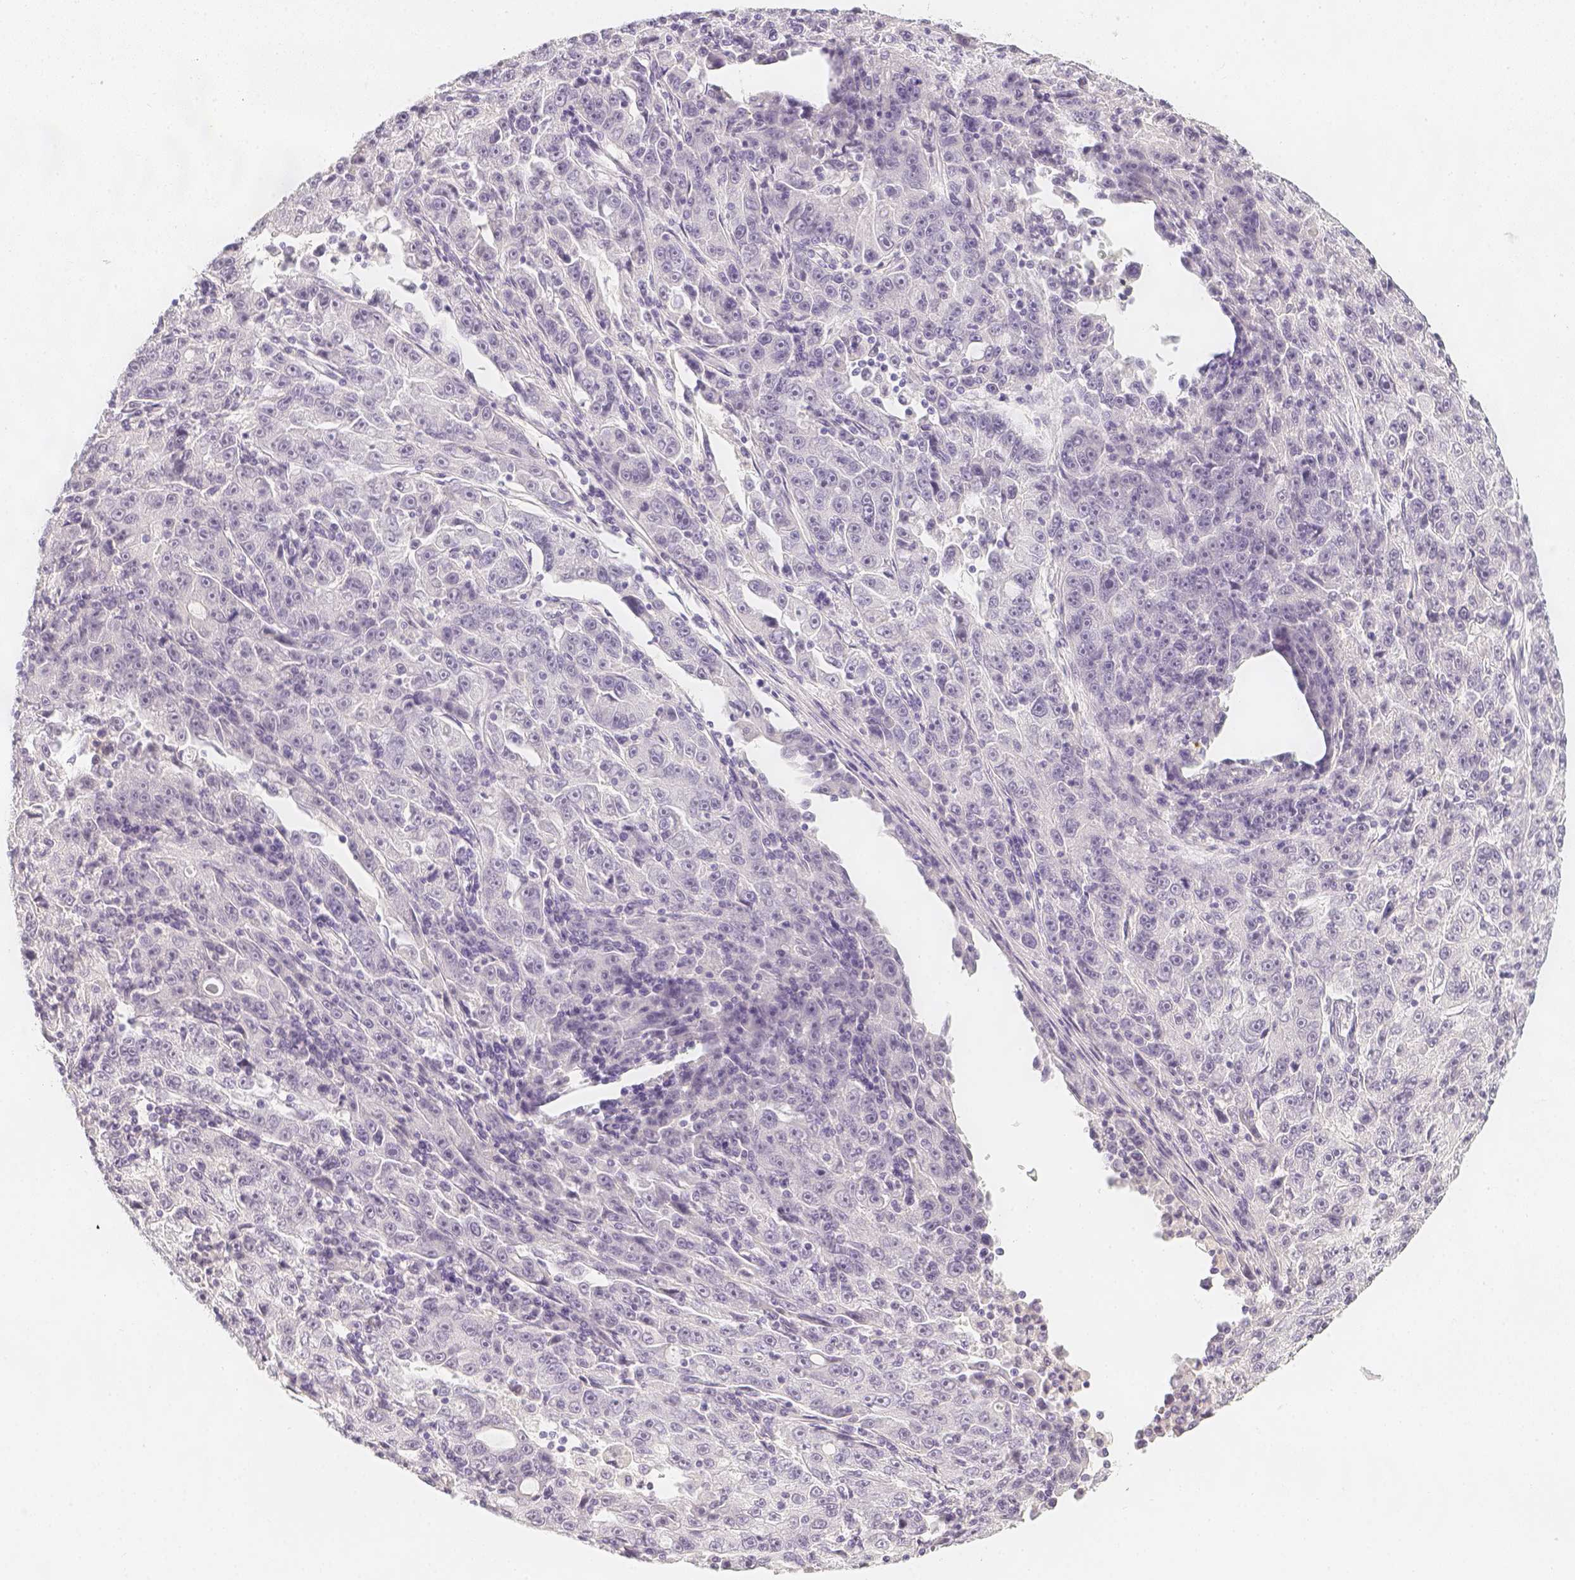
{"staining": {"intensity": "negative", "quantity": "none", "location": "none"}, "tissue": "lung cancer", "cell_type": "Tumor cells", "image_type": "cancer", "snomed": [{"axis": "morphology", "description": "Normal morphology"}, {"axis": "morphology", "description": "Adenocarcinoma, NOS"}, {"axis": "topography", "description": "Lymph node"}, {"axis": "topography", "description": "Lung"}], "caption": "A high-resolution micrograph shows immunohistochemistry staining of lung cancer, which reveals no significant positivity in tumor cells.", "gene": "SLC18A1", "patient": {"sex": "female", "age": 57}}